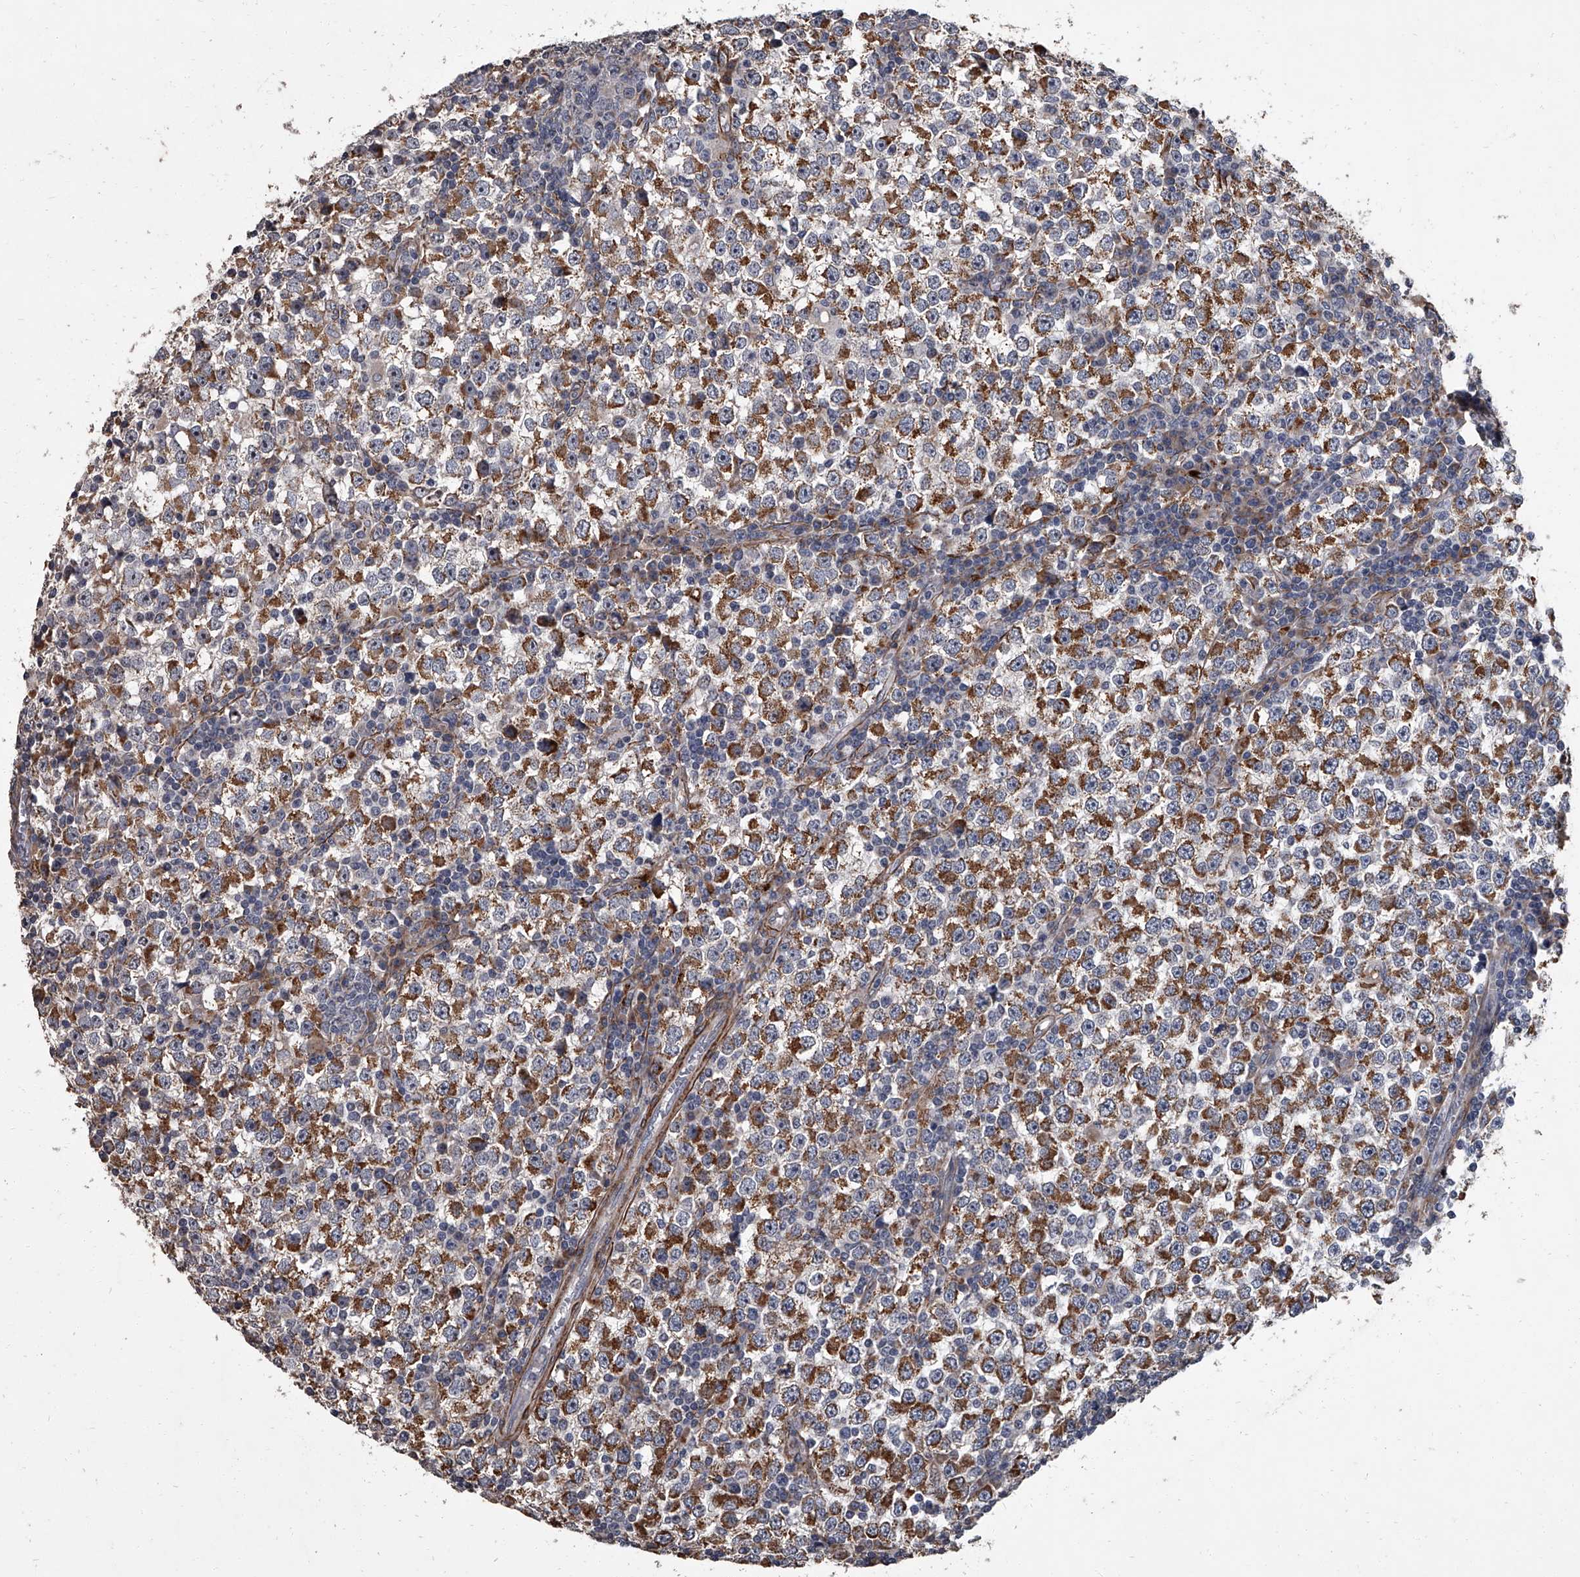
{"staining": {"intensity": "moderate", "quantity": ">75%", "location": "cytoplasmic/membranous"}, "tissue": "testis cancer", "cell_type": "Tumor cells", "image_type": "cancer", "snomed": [{"axis": "morphology", "description": "Seminoma, NOS"}, {"axis": "topography", "description": "Testis"}], "caption": "Seminoma (testis) stained for a protein exhibits moderate cytoplasmic/membranous positivity in tumor cells.", "gene": "SIRT4", "patient": {"sex": "male", "age": 65}}